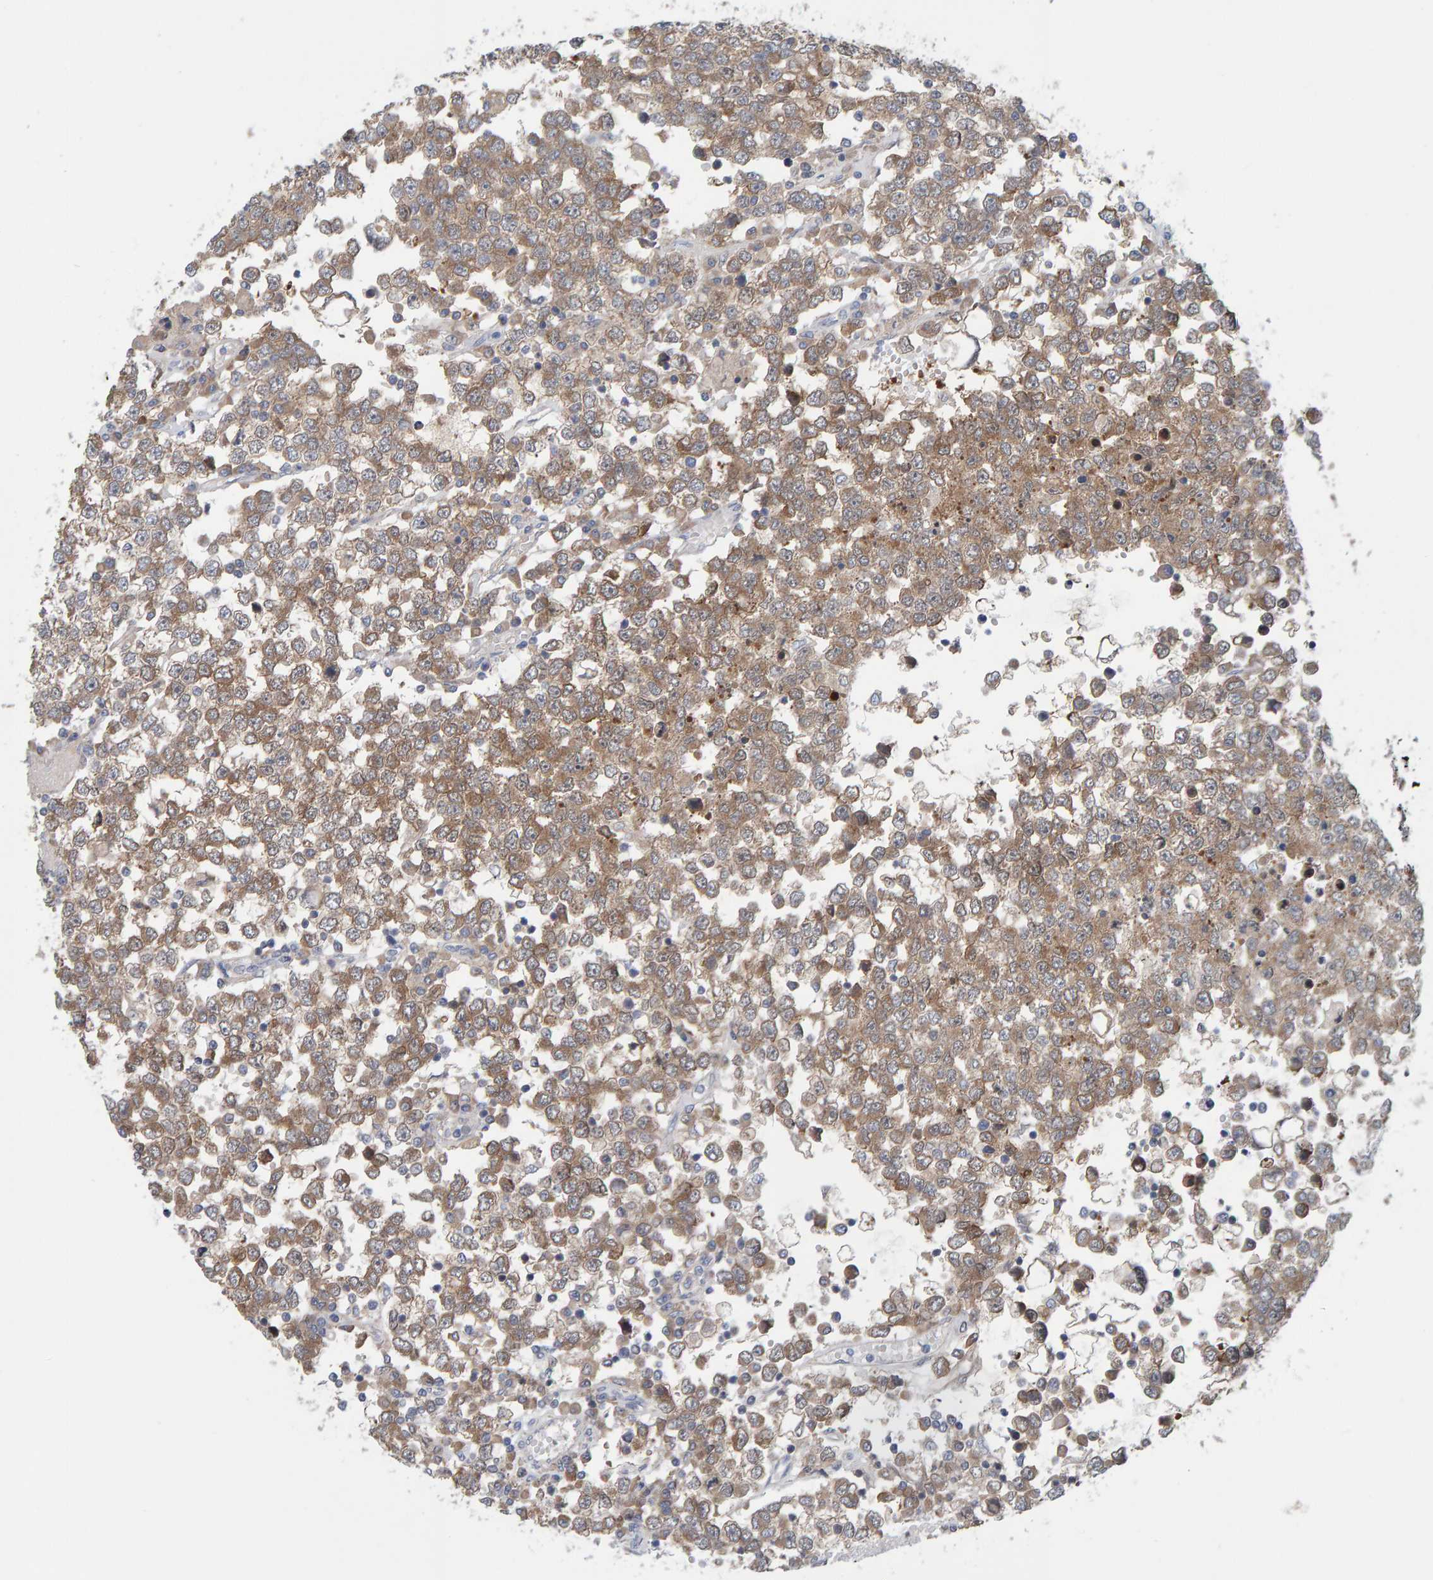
{"staining": {"intensity": "moderate", "quantity": ">75%", "location": "cytoplasmic/membranous"}, "tissue": "testis cancer", "cell_type": "Tumor cells", "image_type": "cancer", "snomed": [{"axis": "morphology", "description": "Seminoma, NOS"}, {"axis": "topography", "description": "Testis"}], "caption": "About >75% of tumor cells in human testis cancer display moderate cytoplasmic/membranous protein staining as visualized by brown immunohistochemical staining.", "gene": "TATDN1", "patient": {"sex": "male", "age": 65}}